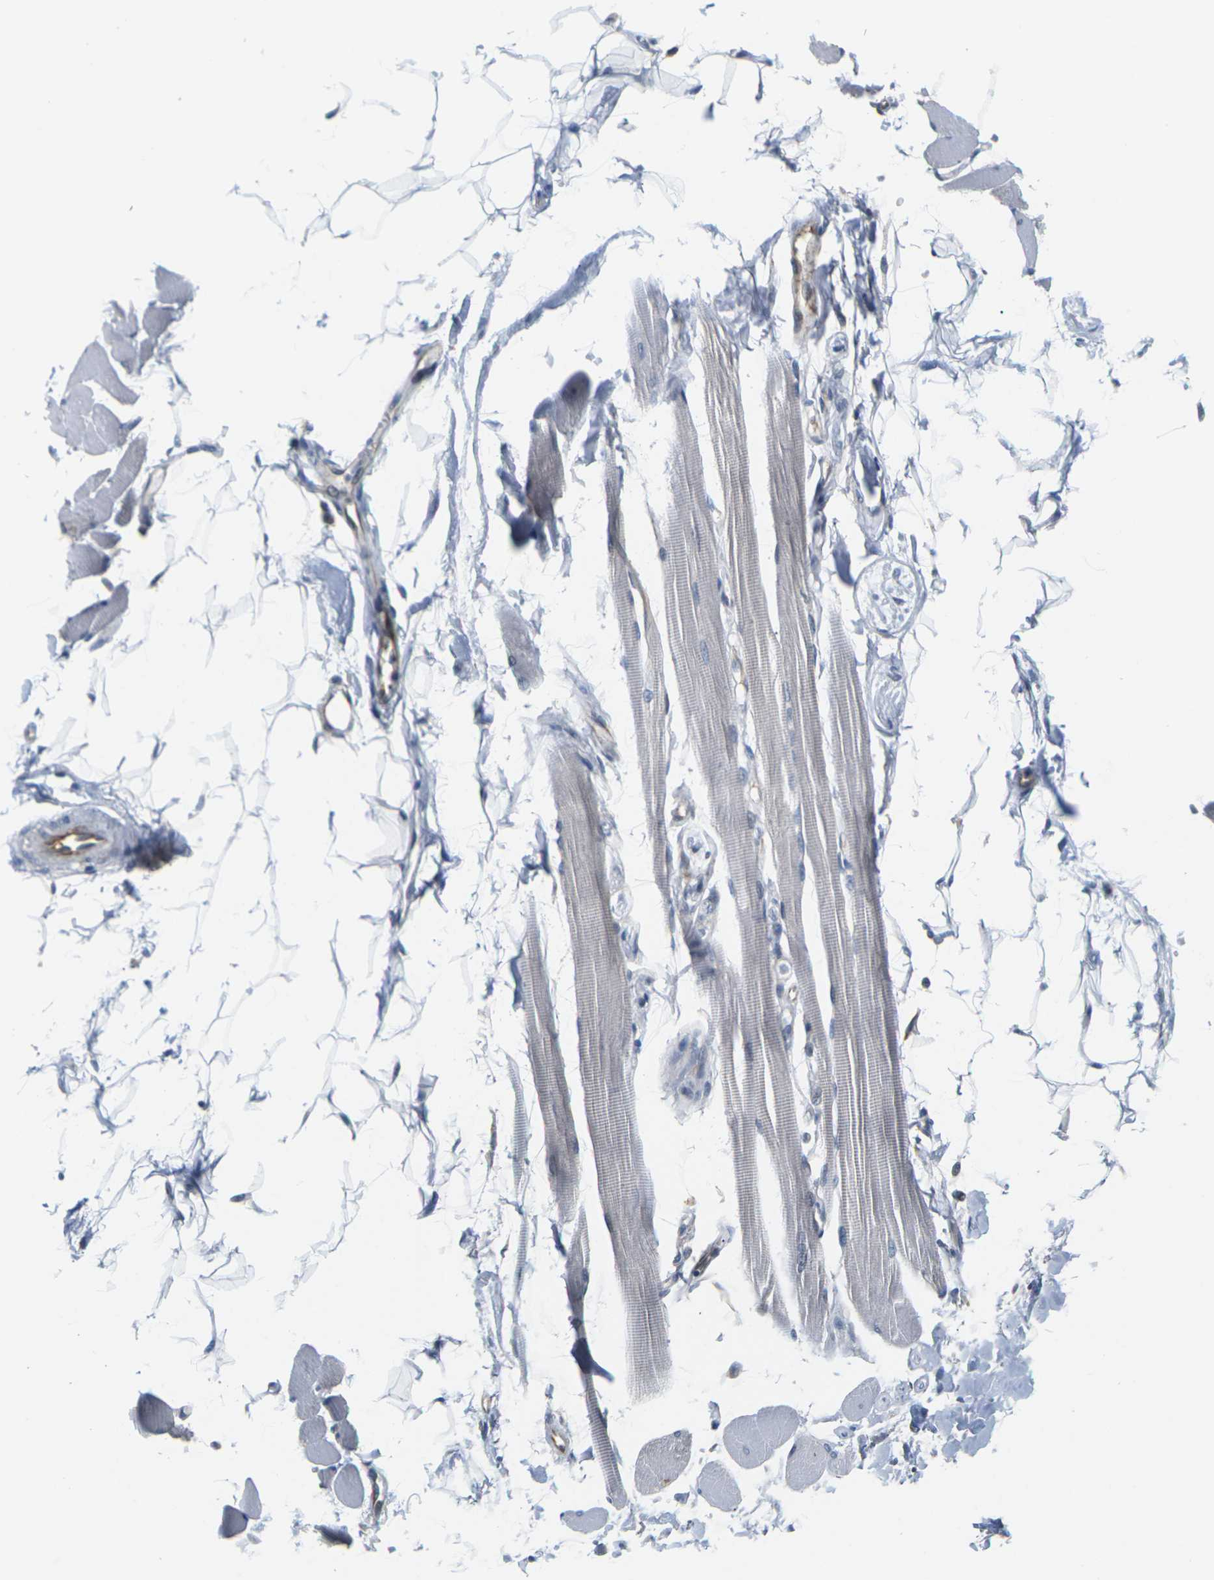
{"staining": {"intensity": "moderate", "quantity": "<25%", "location": "cytoplasmic/membranous"}, "tissue": "skeletal muscle", "cell_type": "Myocytes", "image_type": "normal", "snomed": [{"axis": "morphology", "description": "Normal tissue, NOS"}, {"axis": "topography", "description": "Skeletal muscle"}, {"axis": "topography", "description": "Peripheral nerve tissue"}], "caption": "A brown stain highlights moderate cytoplasmic/membranous staining of a protein in myocytes of unremarkable human skeletal muscle. Immunohistochemistry (ihc) stains the protein of interest in brown and the nuclei are stained blue.", "gene": "PKP2", "patient": {"sex": "female", "age": 84}}